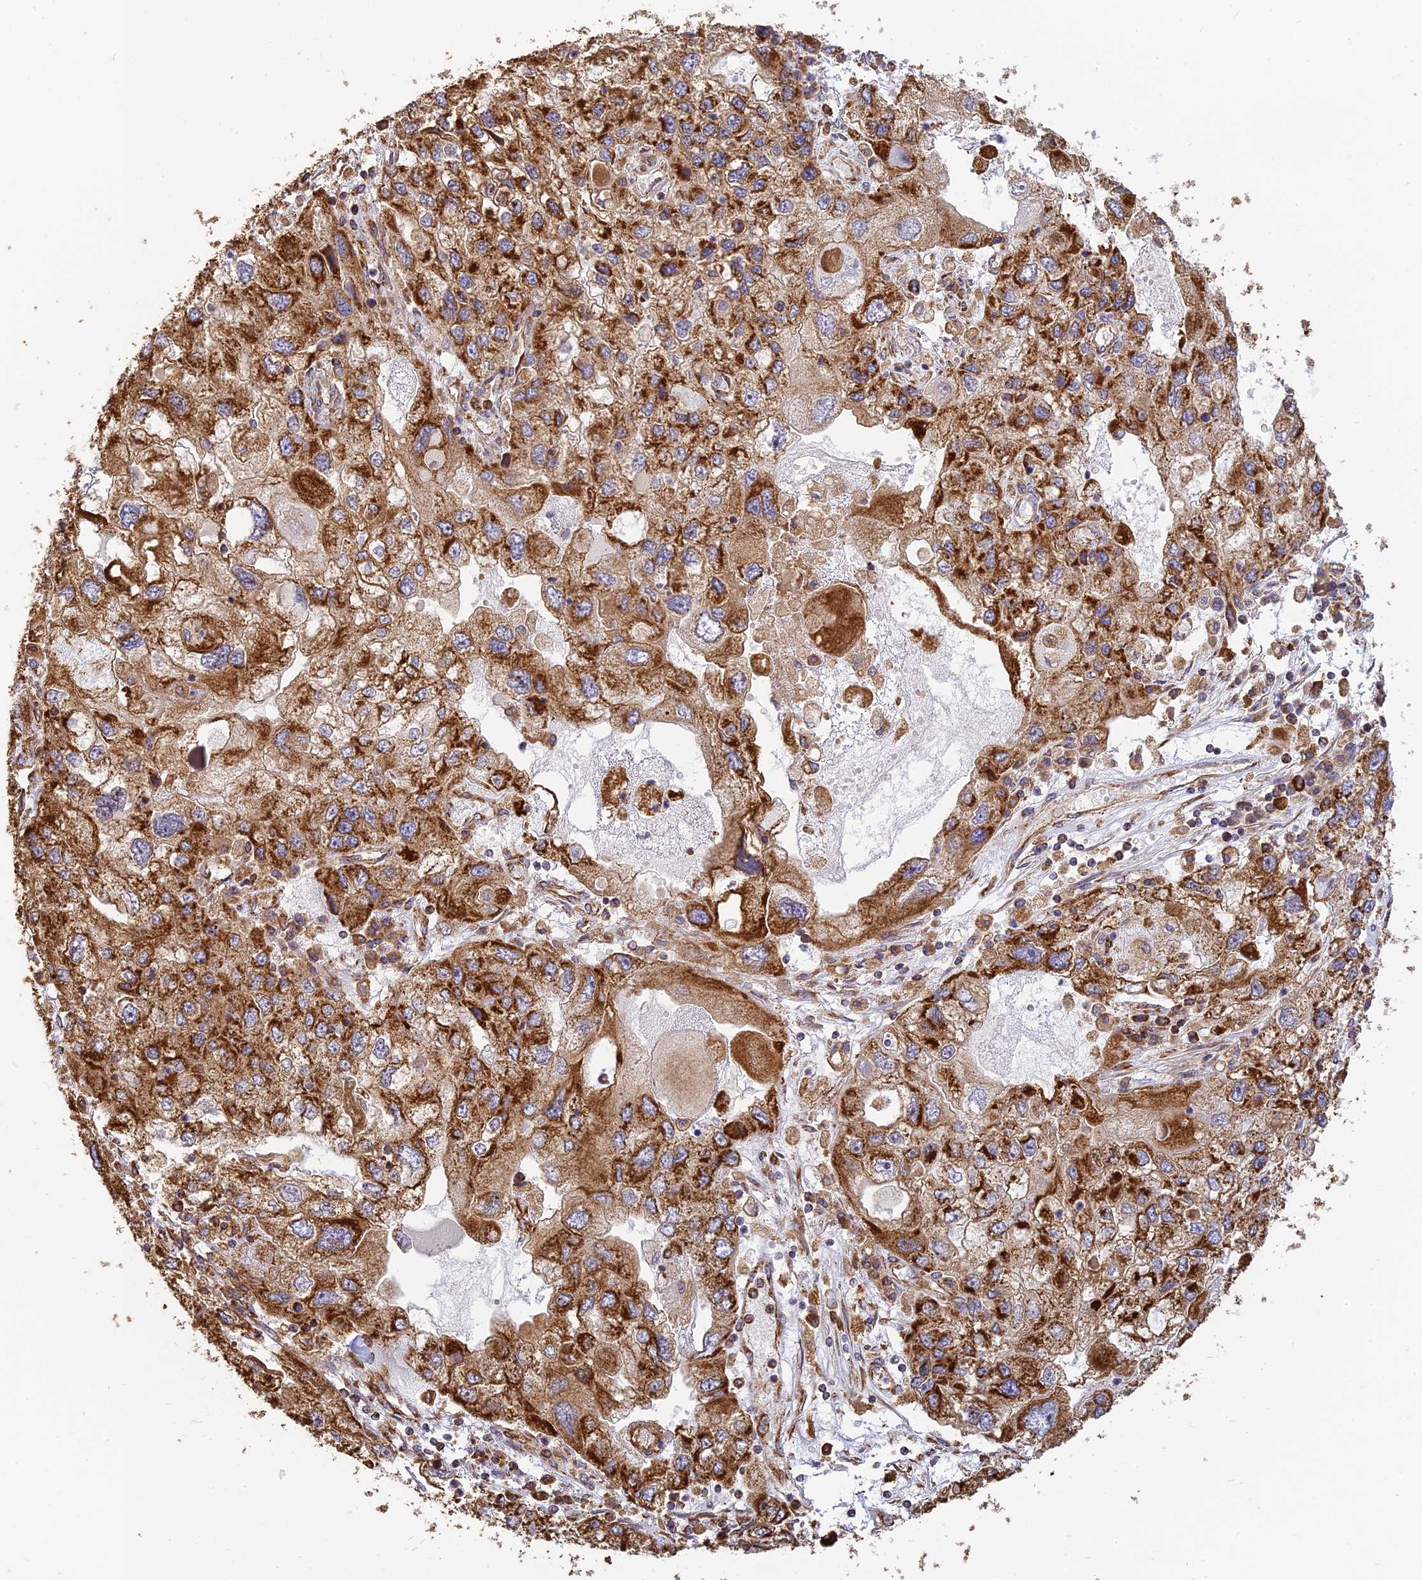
{"staining": {"intensity": "strong", "quantity": ">75%", "location": "cytoplasmic/membranous"}, "tissue": "endometrial cancer", "cell_type": "Tumor cells", "image_type": "cancer", "snomed": [{"axis": "morphology", "description": "Adenocarcinoma, NOS"}, {"axis": "topography", "description": "Endometrium"}], "caption": "The micrograph exhibits immunohistochemical staining of endometrial cancer (adenocarcinoma). There is strong cytoplasmic/membranous staining is present in about >75% of tumor cells.", "gene": "THUMPD2", "patient": {"sex": "female", "age": 49}}